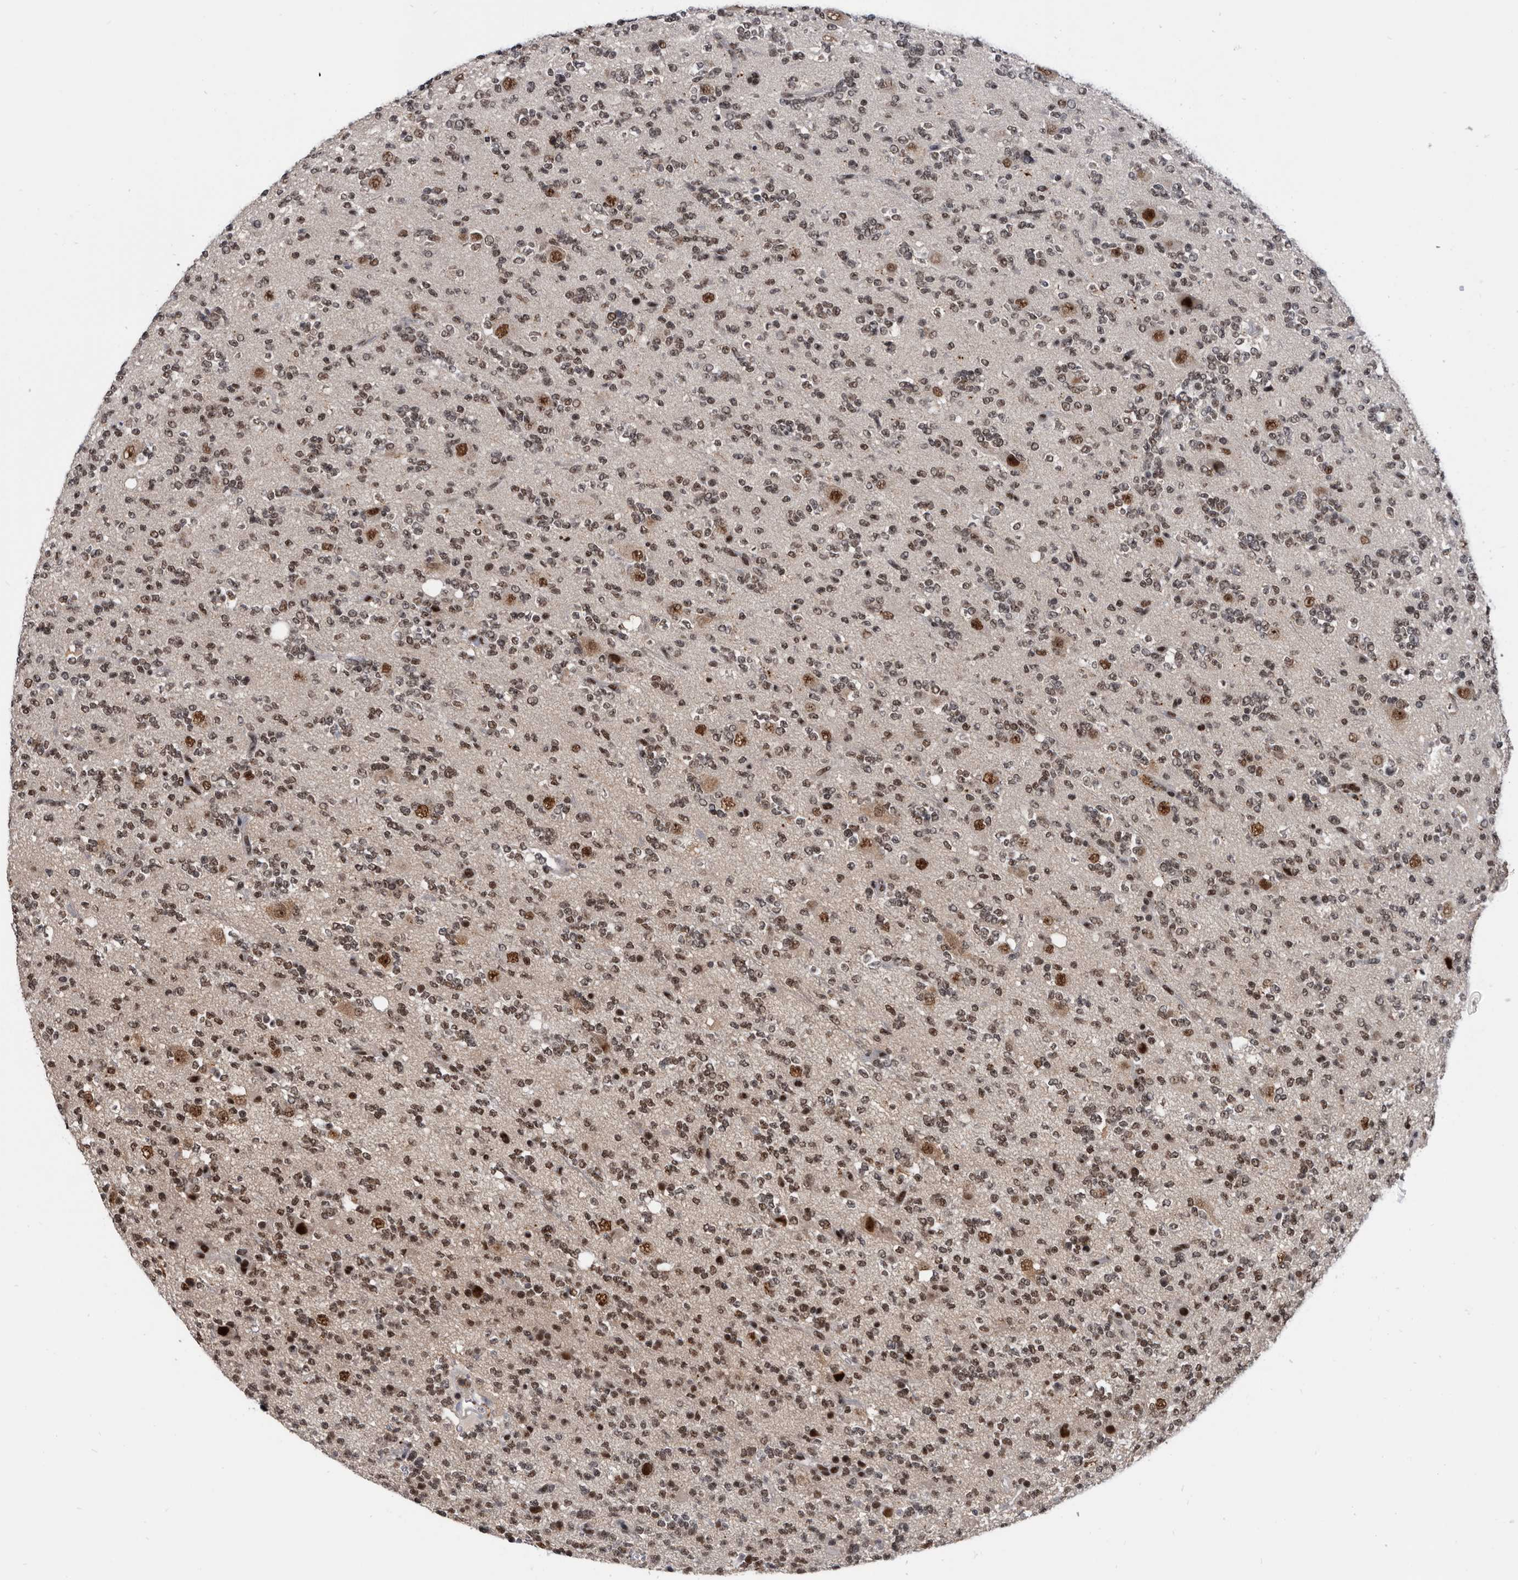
{"staining": {"intensity": "moderate", "quantity": ">75%", "location": "nuclear"}, "tissue": "glioma", "cell_type": "Tumor cells", "image_type": "cancer", "snomed": [{"axis": "morphology", "description": "Glioma, malignant, High grade"}, {"axis": "topography", "description": "Brain"}], "caption": "Moderate nuclear protein expression is seen in about >75% of tumor cells in glioma. (DAB (3,3'-diaminobenzidine) IHC with brightfield microscopy, high magnification).", "gene": "ZNF260", "patient": {"sex": "female", "age": 62}}